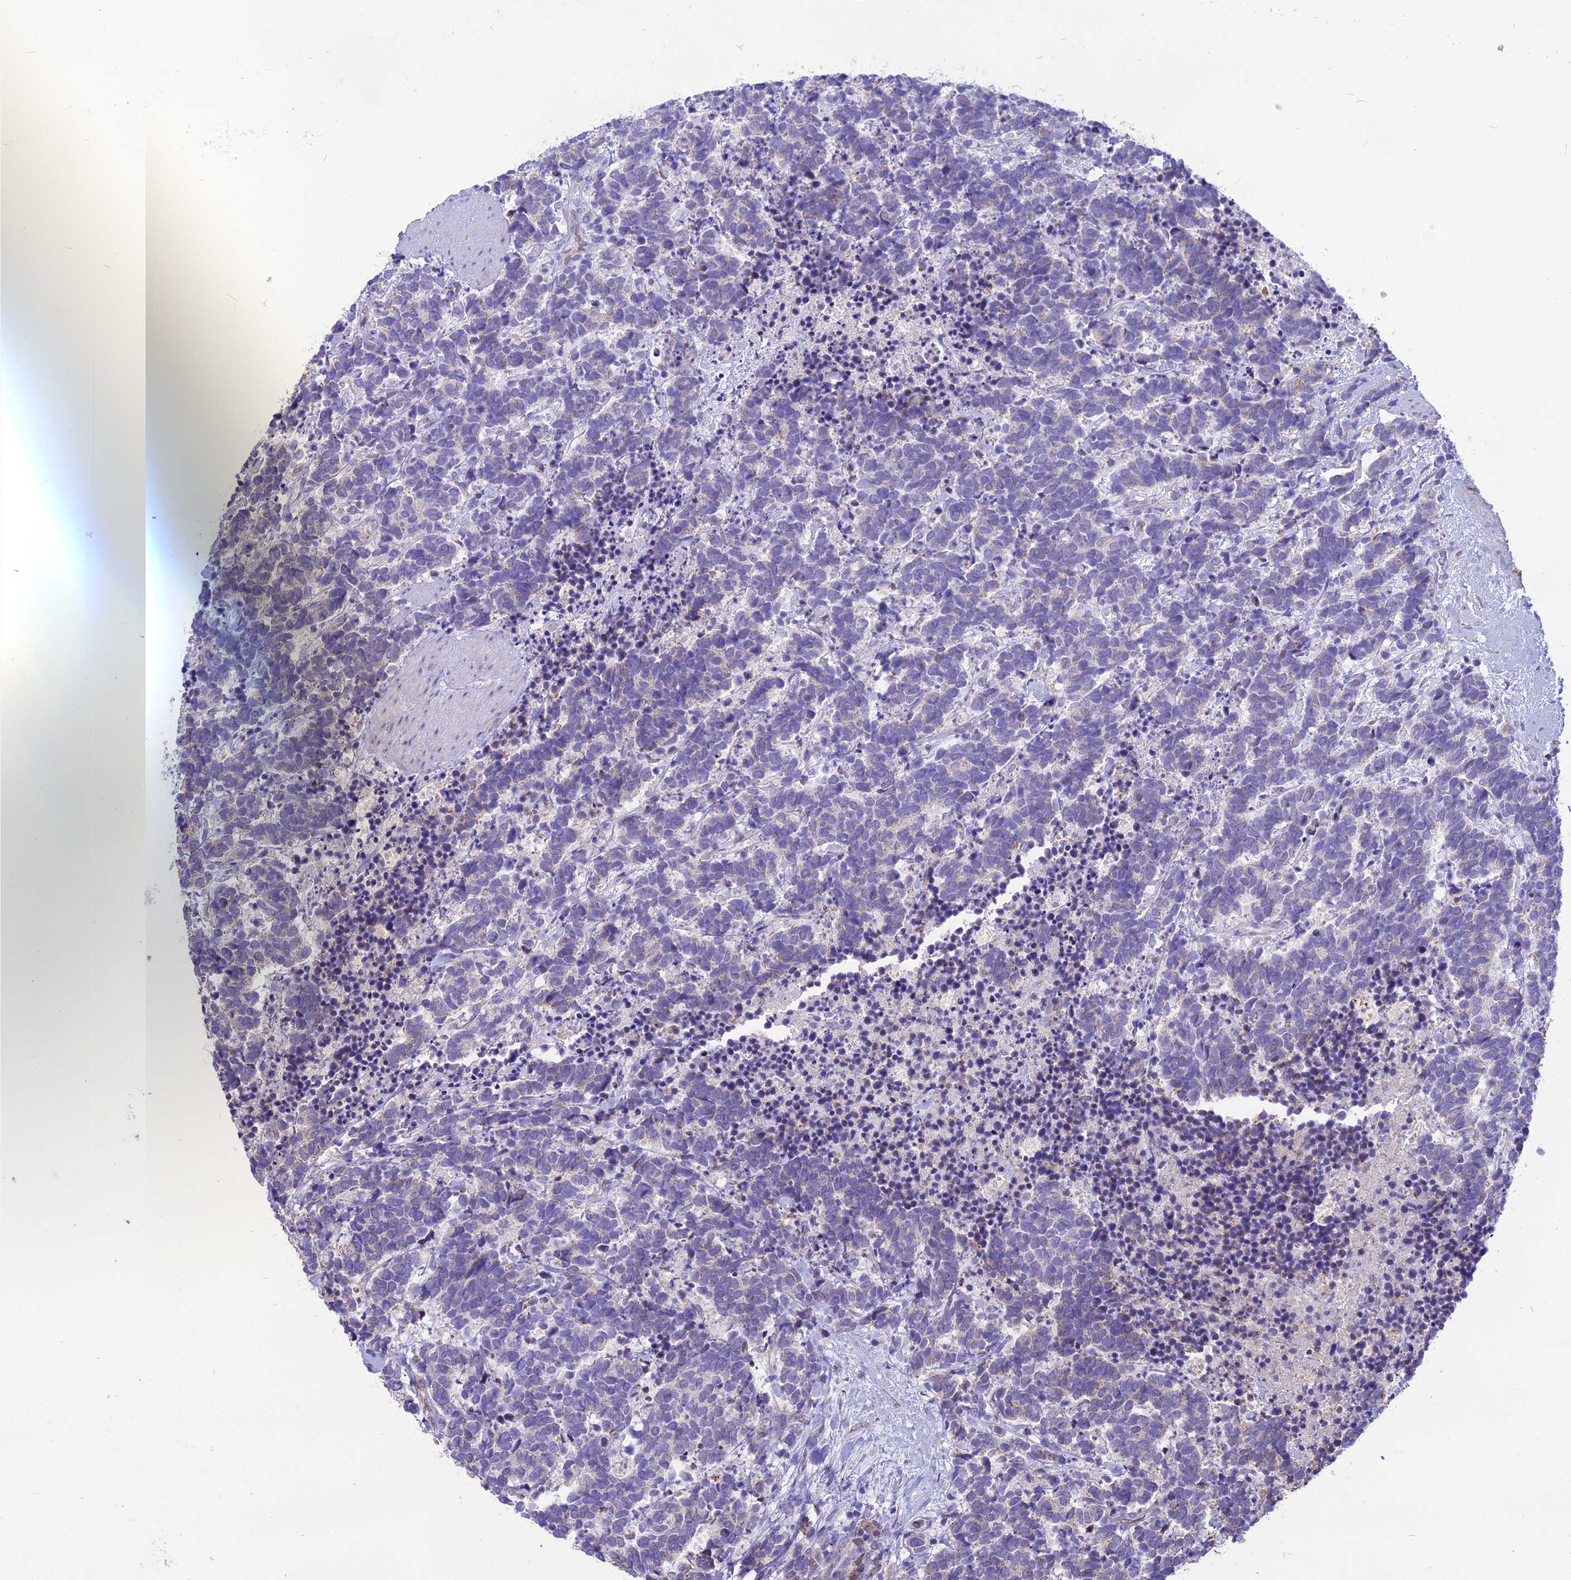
{"staining": {"intensity": "negative", "quantity": "none", "location": "none"}, "tissue": "carcinoid", "cell_type": "Tumor cells", "image_type": "cancer", "snomed": [{"axis": "morphology", "description": "Carcinoma, NOS"}, {"axis": "morphology", "description": "Carcinoid, malignant, NOS"}, {"axis": "topography", "description": "Prostate"}], "caption": "Carcinoid was stained to show a protein in brown. There is no significant expression in tumor cells. Brightfield microscopy of immunohistochemistry (IHC) stained with DAB (3,3'-diaminobenzidine) (brown) and hematoxylin (blue), captured at high magnification.", "gene": "DOC2B", "patient": {"sex": "male", "age": 57}}